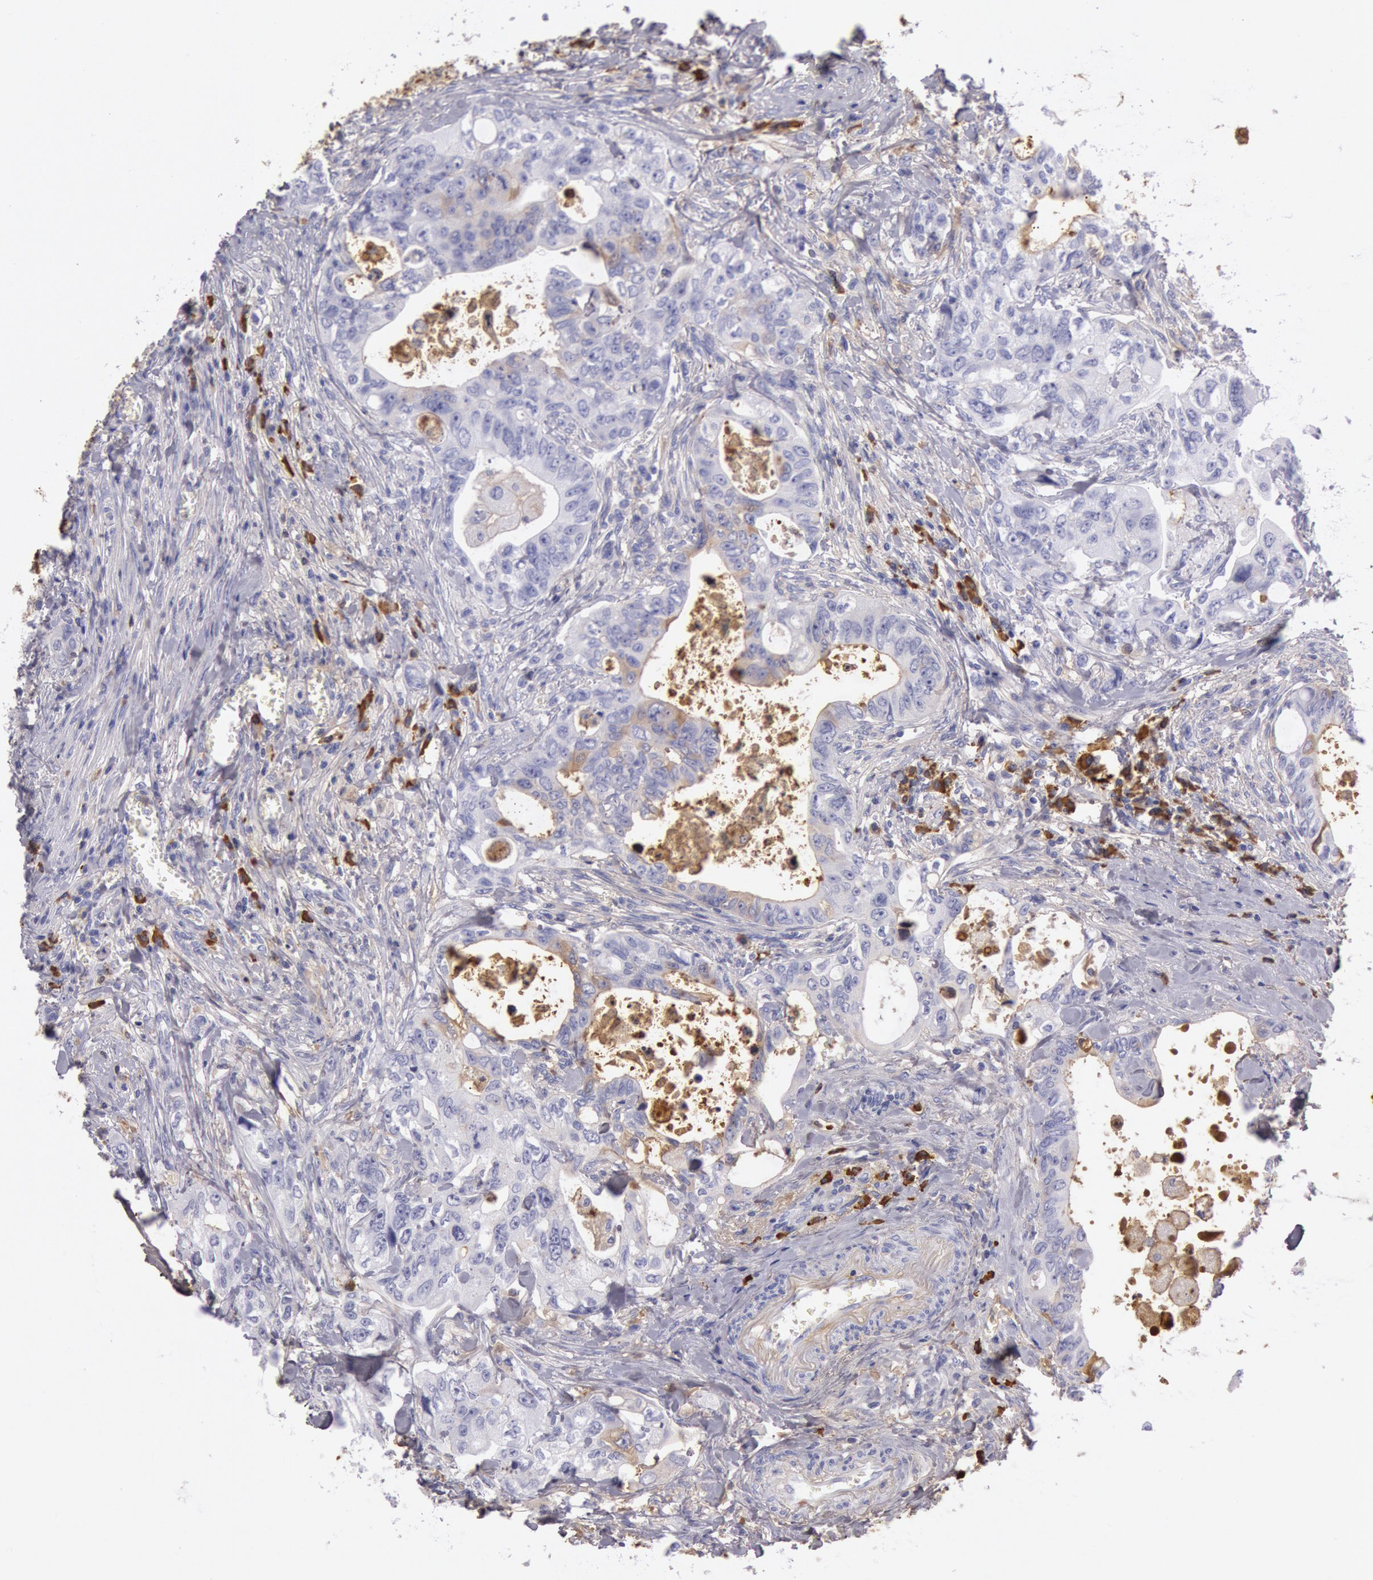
{"staining": {"intensity": "weak", "quantity": "<25%", "location": "cytoplasmic/membranous"}, "tissue": "colorectal cancer", "cell_type": "Tumor cells", "image_type": "cancer", "snomed": [{"axis": "morphology", "description": "Adenocarcinoma, NOS"}, {"axis": "topography", "description": "Rectum"}], "caption": "IHC photomicrograph of adenocarcinoma (colorectal) stained for a protein (brown), which displays no positivity in tumor cells.", "gene": "IGHG1", "patient": {"sex": "female", "age": 57}}